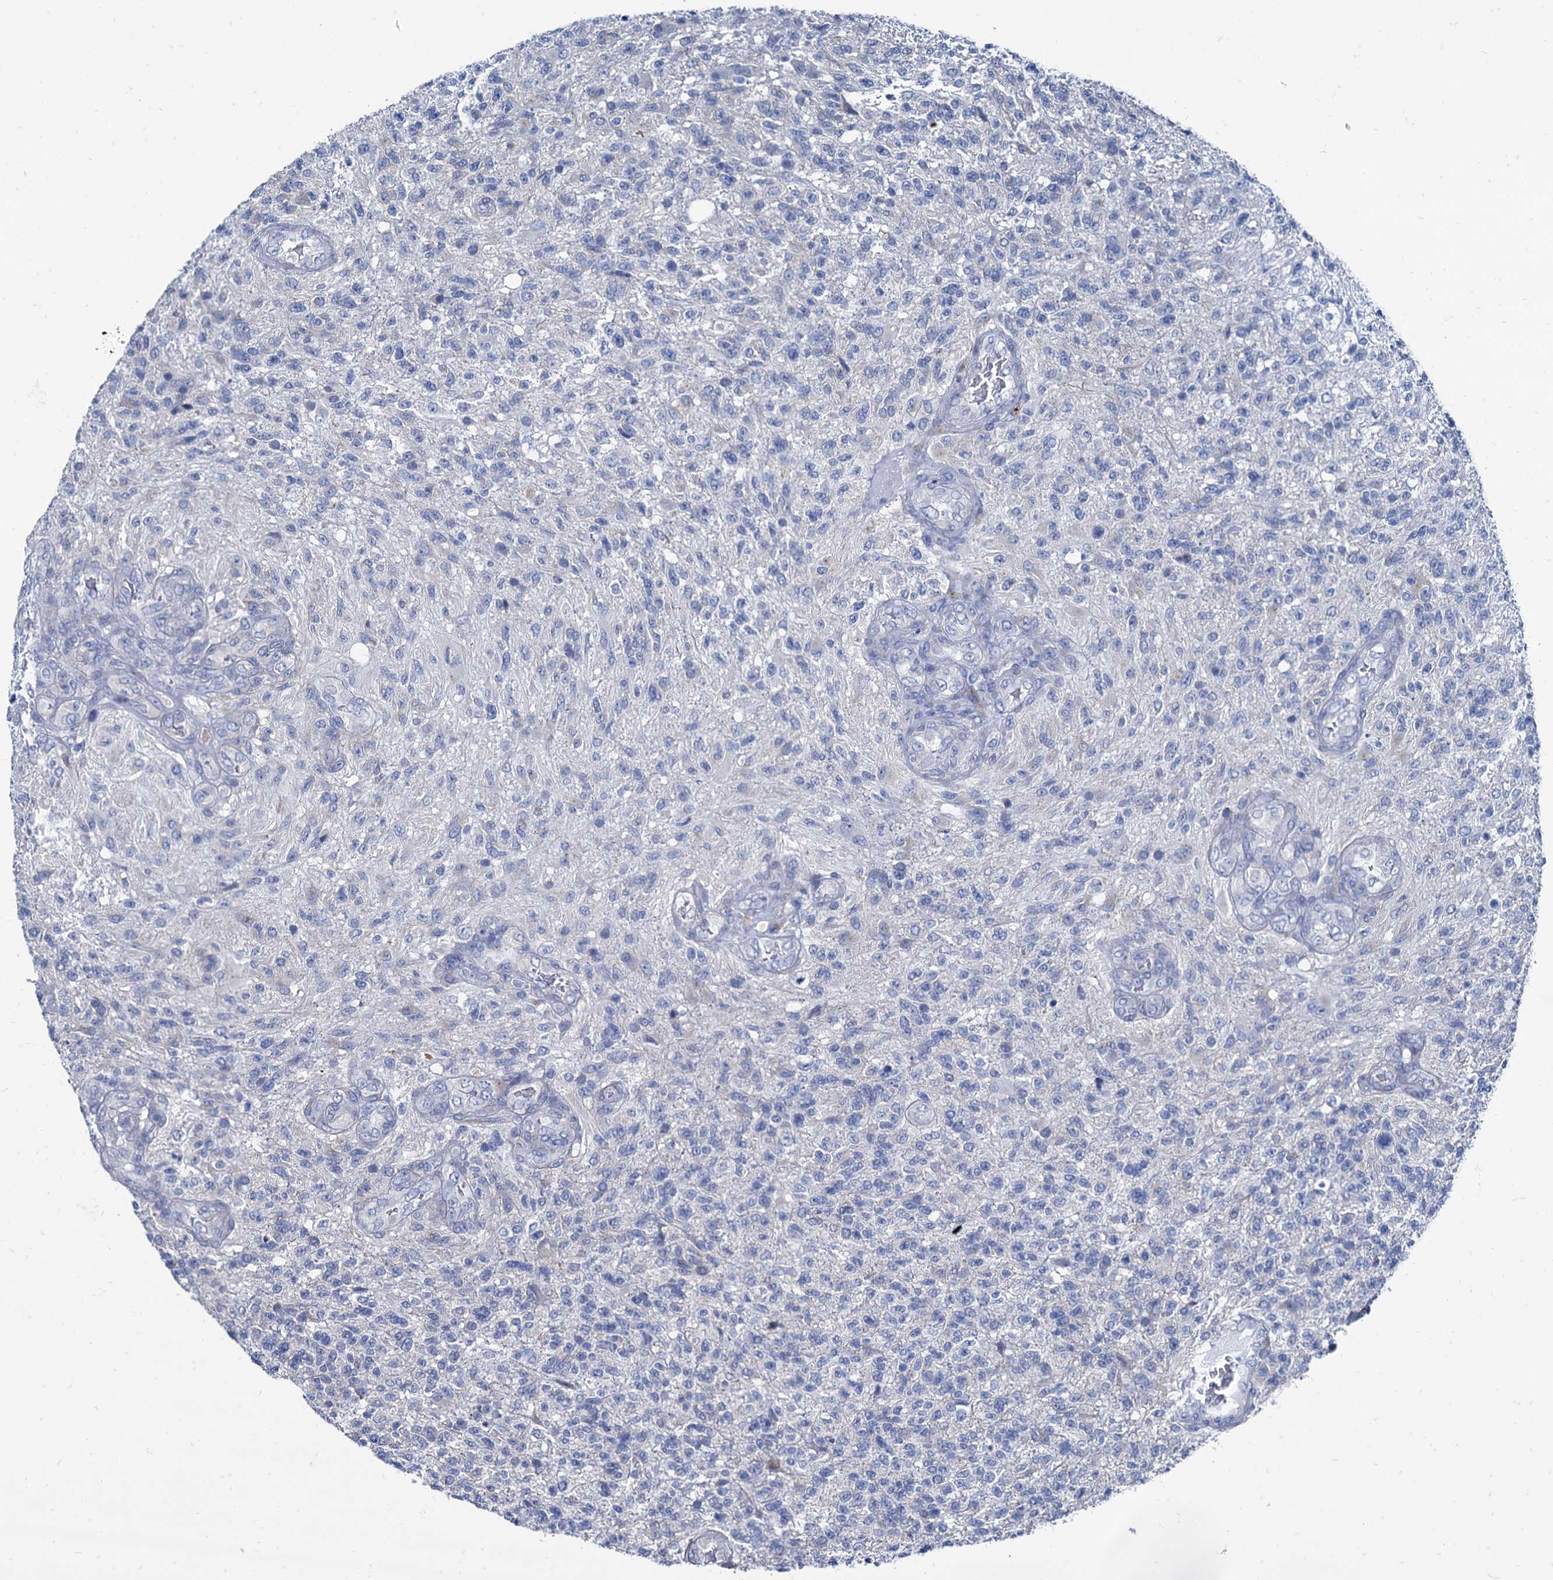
{"staining": {"intensity": "negative", "quantity": "none", "location": "none"}, "tissue": "glioma", "cell_type": "Tumor cells", "image_type": "cancer", "snomed": [{"axis": "morphology", "description": "Glioma, malignant, High grade"}, {"axis": "topography", "description": "Brain"}], "caption": "Glioma stained for a protein using IHC displays no expression tumor cells.", "gene": "FOXR2", "patient": {"sex": "male", "age": 56}}